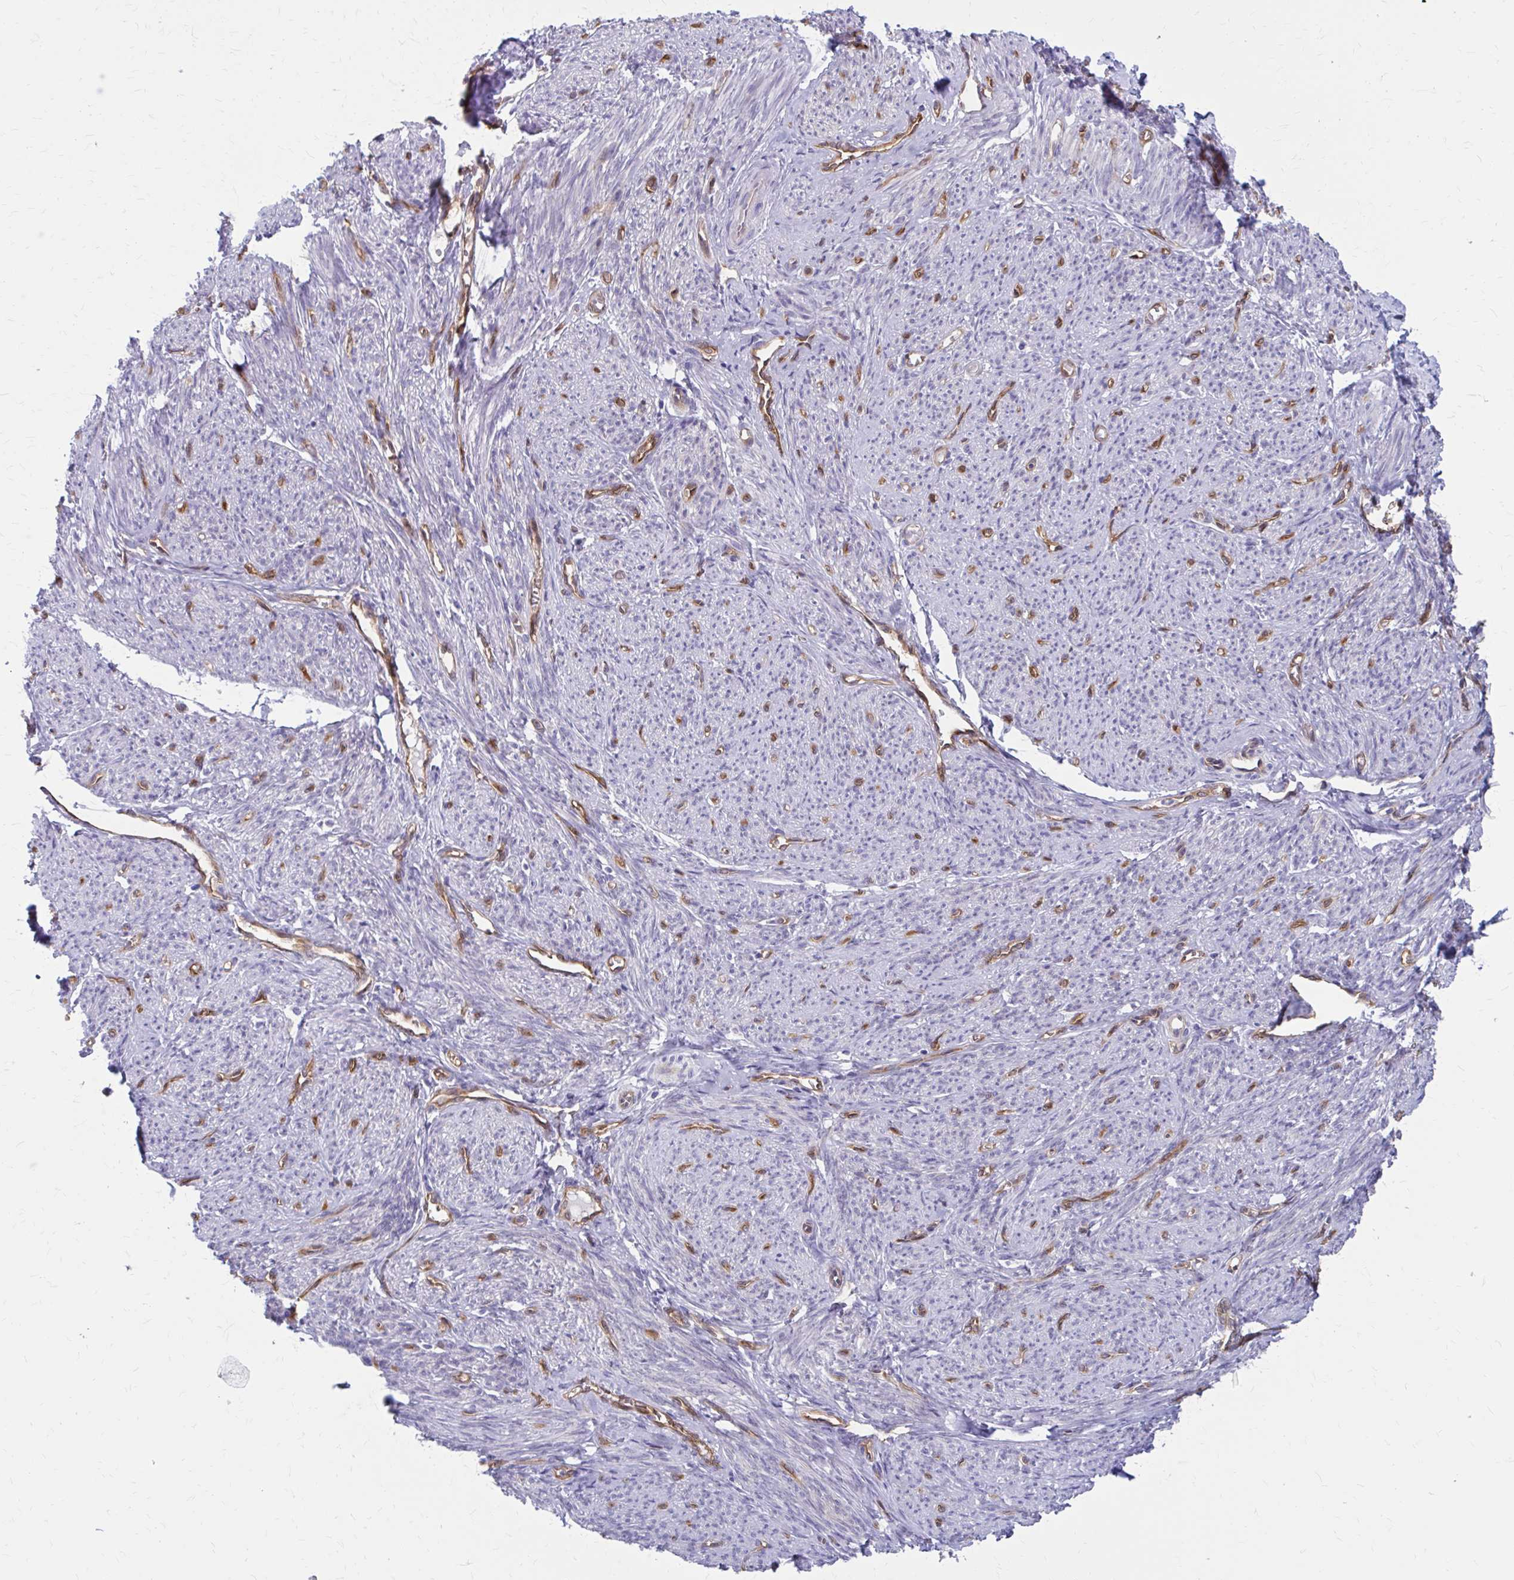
{"staining": {"intensity": "negative", "quantity": "none", "location": "none"}, "tissue": "smooth muscle", "cell_type": "Smooth muscle cells", "image_type": "normal", "snomed": [{"axis": "morphology", "description": "Normal tissue, NOS"}, {"axis": "topography", "description": "Smooth muscle"}], "caption": "Micrograph shows no protein expression in smooth muscle cells of benign smooth muscle. The staining was performed using DAB to visualize the protein expression in brown, while the nuclei were stained in blue with hematoxylin (Magnification: 20x).", "gene": "CLIC2", "patient": {"sex": "female", "age": 65}}